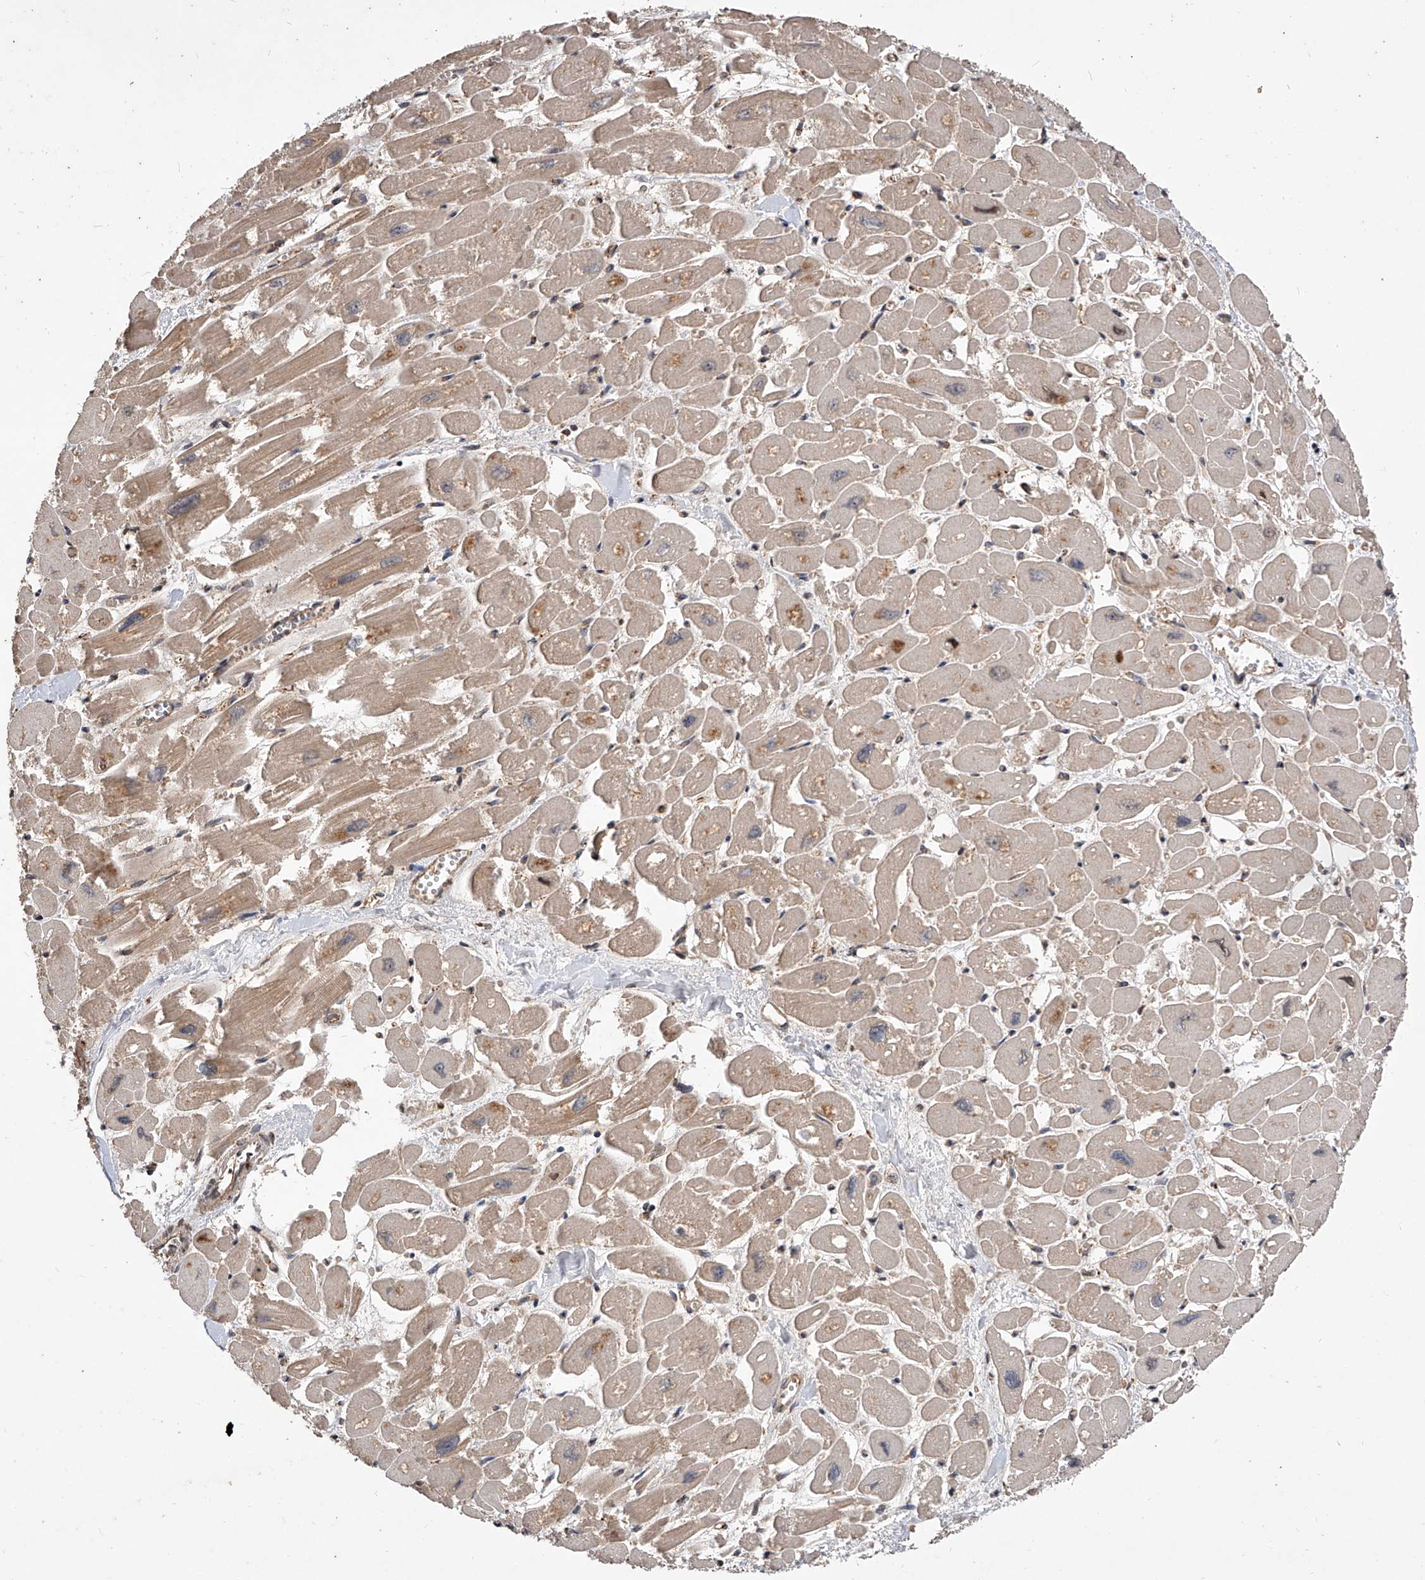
{"staining": {"intensity": "weak", "quantity": ">75%", "location": "cytoplasmic/membranous"}, "tissue": "heart muscle", "cell_type": "Cardiomyocytes", "image_type": "normal", "snomed": [{"axis": "morphology", "description": "Normal tissue, NOS"}, {"axis": "topography", "description": "Heart"}], "caption": "Protein expression analysis of normal heart muscle shows weak cytoplasmic/membranous positivity in about >75% of cardiomyocytes. (DAB (3,3'-diaminobenzidine) IHC, brown staining for protein, blue staining for nuclei).", "gene": "CFAP410", "patient": {"sex": "male", "age": 54}}